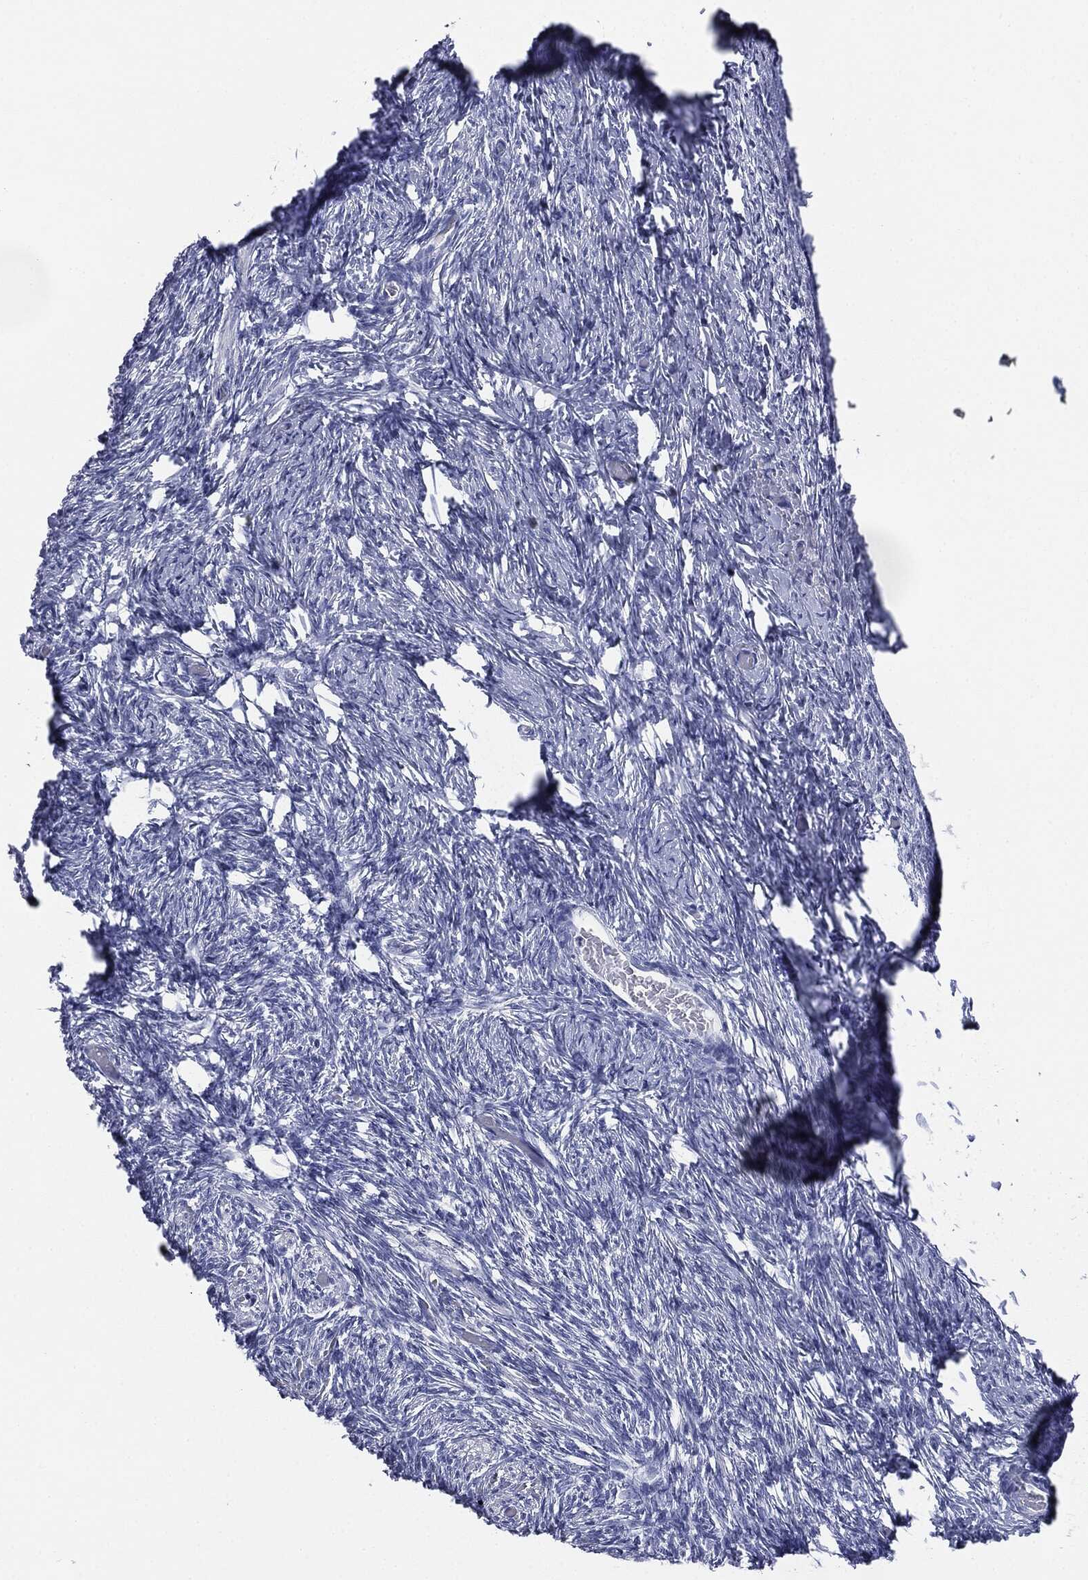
{"staining": {"intensity": "negative", "quantity": "none", "location": "none"}, "tissue": "ovary", "cell_type": "Follicle cells", "image_type": "normal", "snomed": [{"axis": "morphology", "description": "Normal tissue, NOS"}, {"axis": "topography", "description": "Ovary"}], "caption": "This is an immunohistochemistry (IHC) micrograph of benign ovary. There is no staining in follicle cells.", "gene": "ATP2A1", "patient": {"sex": "female", "age": 39}}